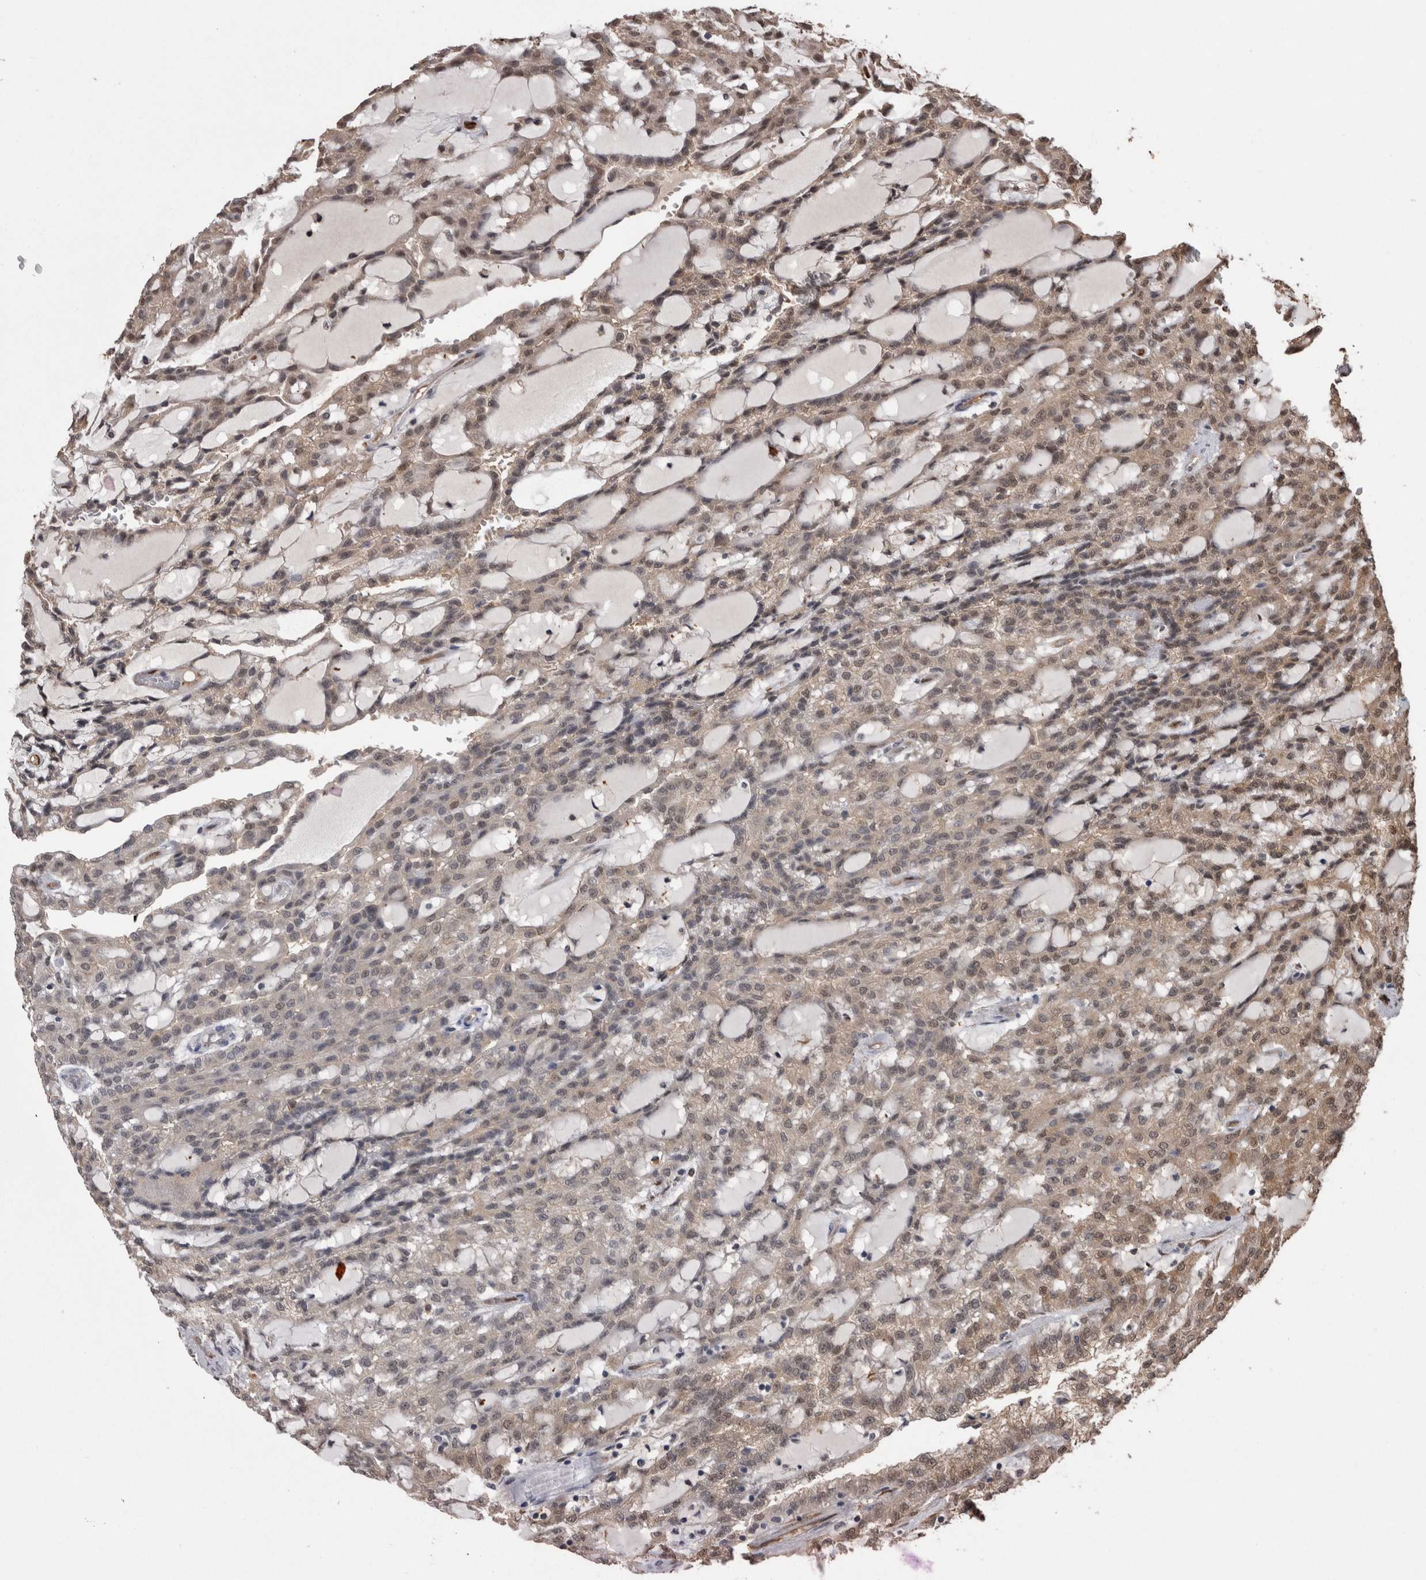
{"staining": {"intensity": "weak", "quantity": "<25%", "location": "cytoplasmic/membranous,nuclear"}, "tissue": "renal cancer", "cell_type": "Tumor cells", "image_type": "cancer", "snomed": [{"axis": "morphology", "description": "Adenocarcinoma, NOS"}, {"axis": "topography", "description": "Kidney"}], "caption": "DAB (3,3'-diaminobenzidine) immunohistochemical staining of human renal cancer (adenocarcinoma) demonstrates no significant positivity in tumor cells.", "gene": "LXN", "patient": {"sex": "male", "age": 63}}